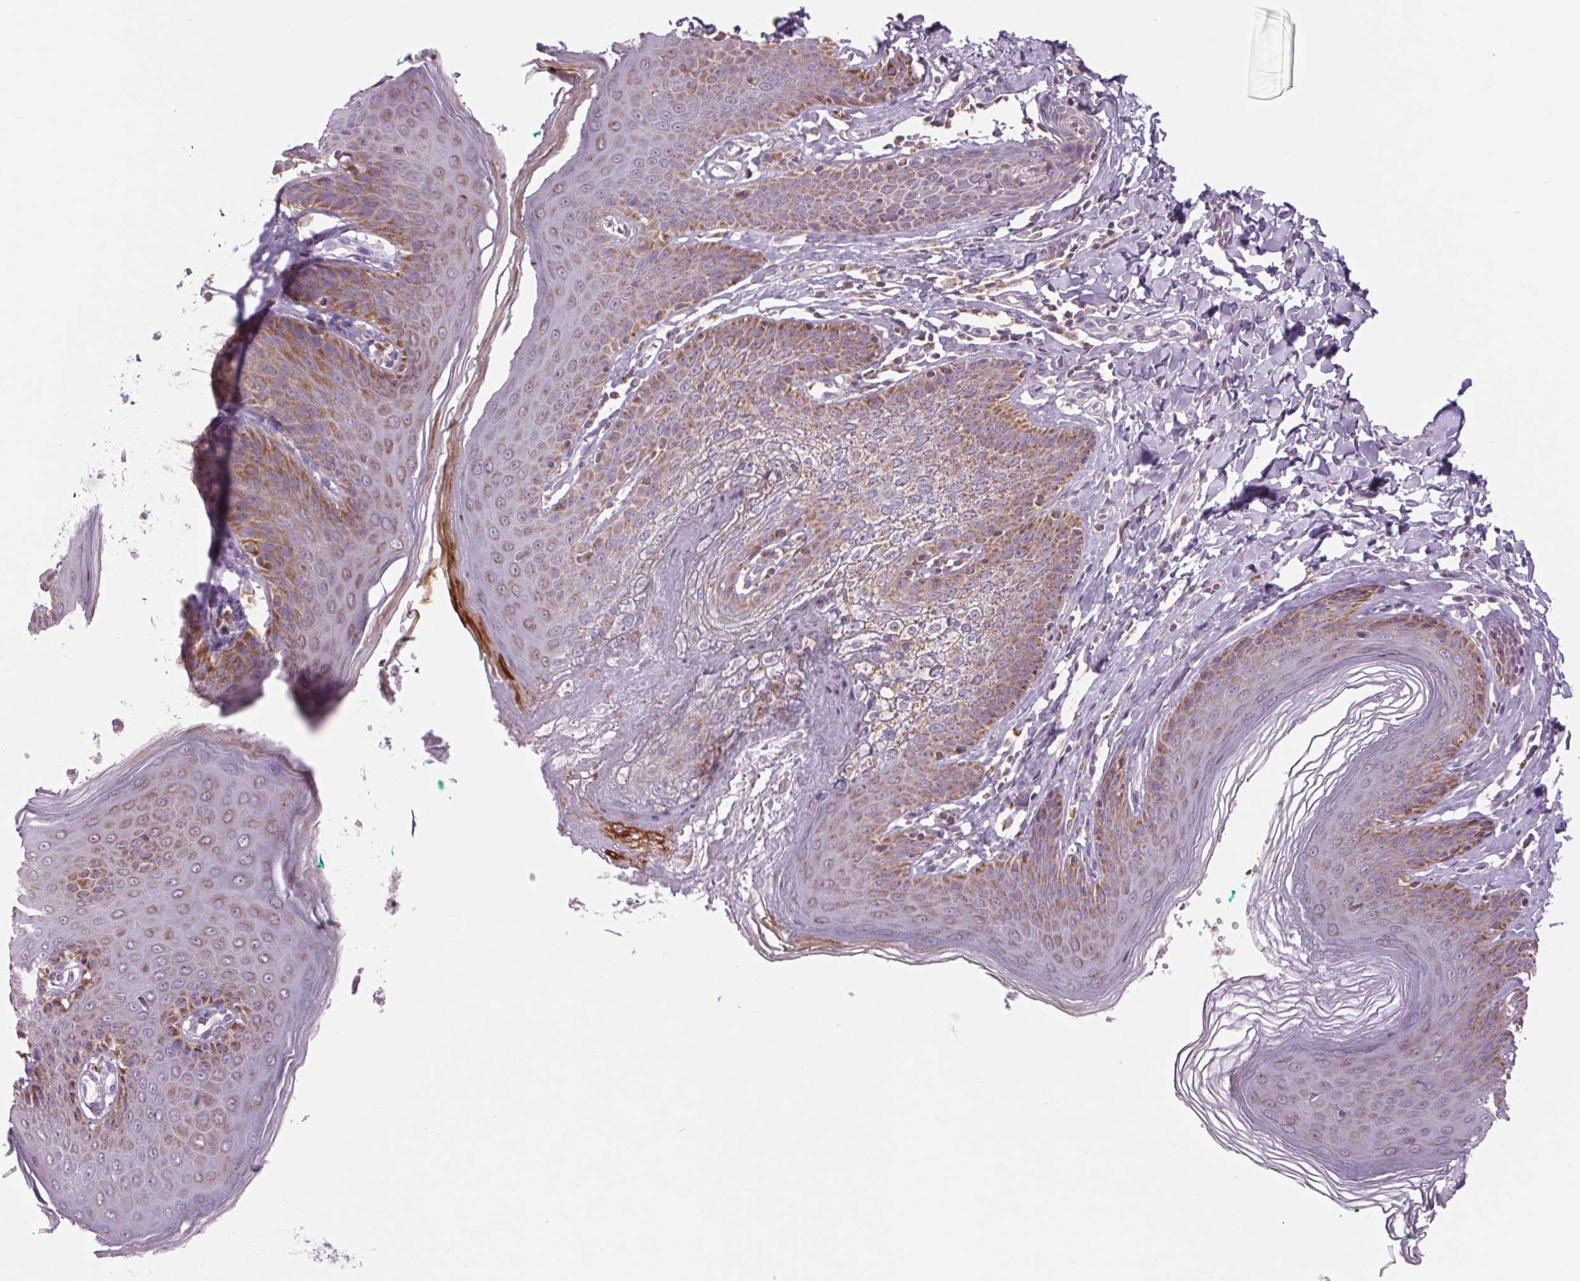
{"staining": {"intensity": "moderate", "quantity": ">75%", "location": "cytoplasmic/membranous"}, "tissue": "skin", "cell_type": "Epidermal cells", "image_type": "normal", "snomed": [{"axis": "morphology", "description": "Normal tissue, NOS"}, {"axis": "topography", "description": "Vulva"}, {"axis": "topography", "description": "Peripheral nerve tissue"}], "caption": "IHC micrograph of unremarkable skin: skin stained using immunohistochemistry (IHC) reveals medium levels of moderate protein expression localized specifically in the cytoplasmic/membranous of epidermal cells, appearing as a cytoplasmic/membranous brown color.", "gene": "COX6A1", "patient": {"sex": "female", "age": 66}}